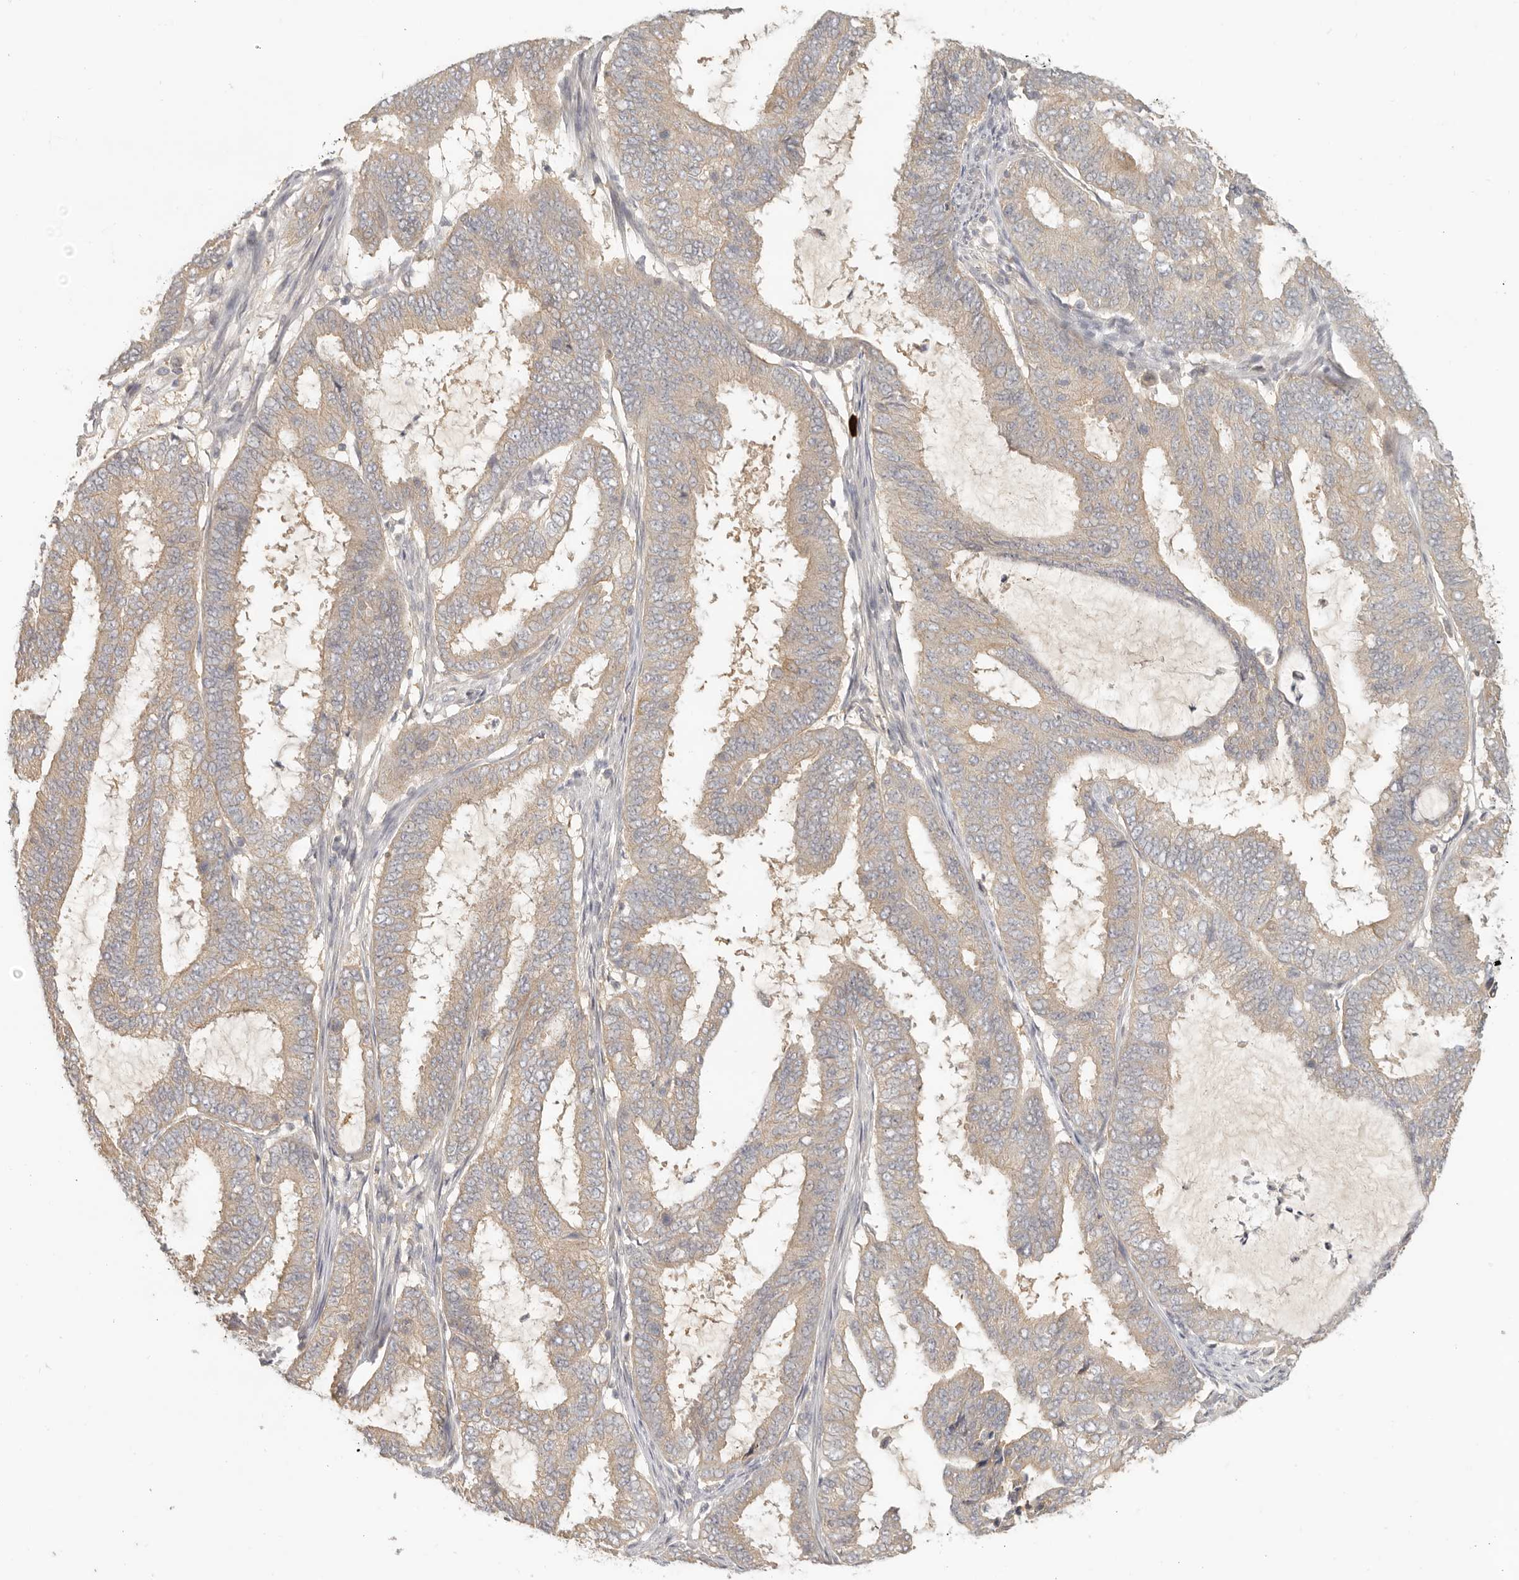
{"staining": {"intensity": "weak", "quantity": ">75%", "location": "cytoplasmic/membranous"}, "tissue": "endometrial cancer", "cell_type": "Tumor cells", "image_type": "cancer", "snomed": [{"axis": "morphology", "description": "Adenocarcinoma, NOS"}, {"axis": "topography", "description": "Endometrium"}], "caption": "Immunohistochemistry (IHC) micrograph of human adenocarcinoma (endometrial) stained for a protein (brown), which exhibits low levels of weak cytoplasmic/membranous expression in about >75% of tumor cells.", "gene": "AHDC1", "patient": {"sex": "female", "age": 51}}